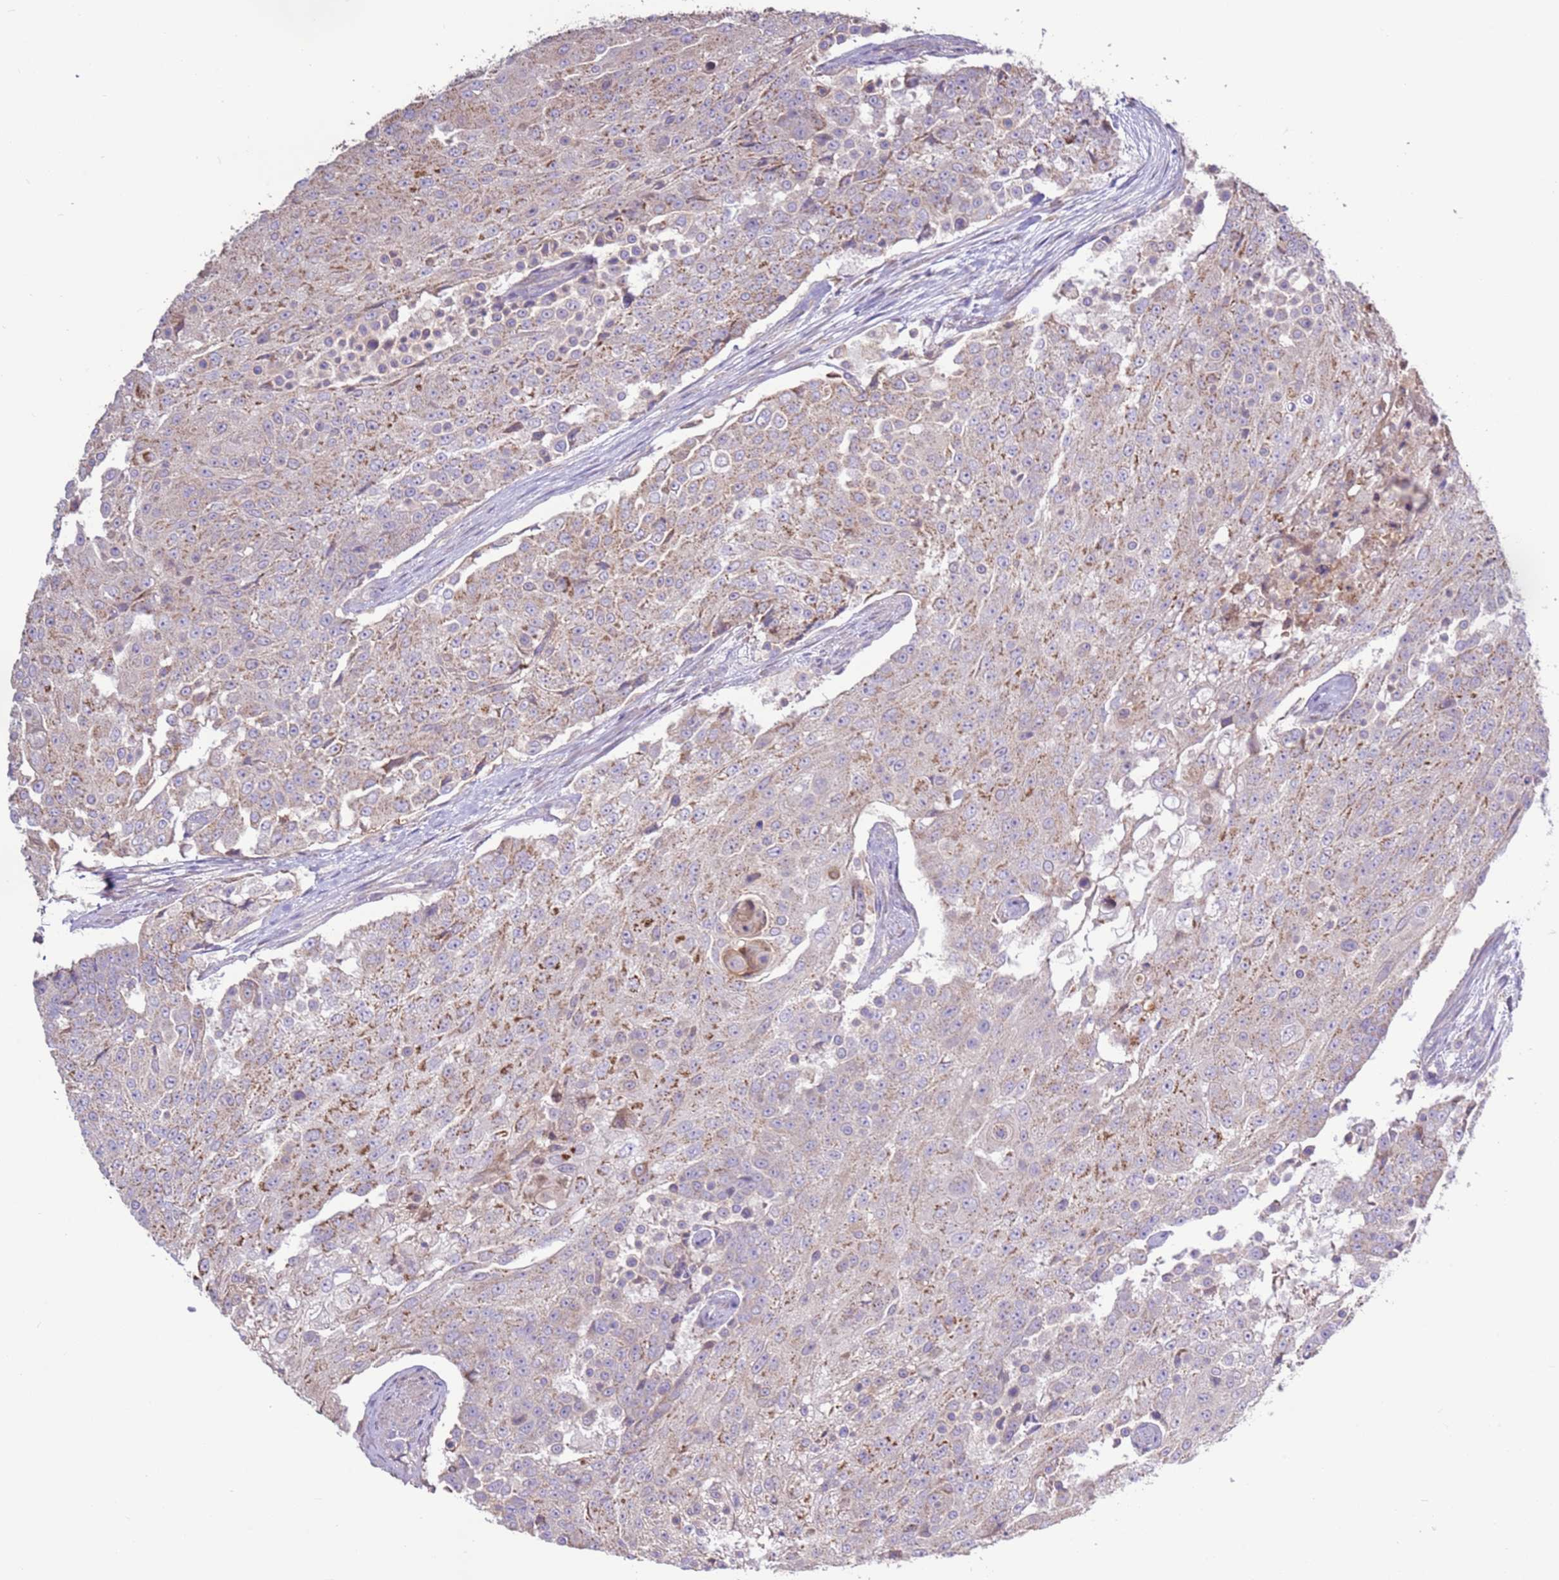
{"staining": {"intensity": "moderate", "quantity": "<25%", "location": "cytoplasmic/membranous"}, "tissue": "urothelial cancer", "cell_type": "Tumor cells", "image_type": "cancer", "snomed": [{"axis": "morphology", "description": "Urothelial carcinoma, High grade"}, {"axis": "topography", "description": "Urinary bladder"}], "caption": "Urothelial cancer tissue exhibits moderate cytoplasmic/membranous positivity in approximately <25% of tumor cells (DAB (3,3'-diaminobenzidine) IHC with brightfield microscopy, high magnification).", "gene": "EVA1B", "patient": {"sex": "female", "age": 63}}